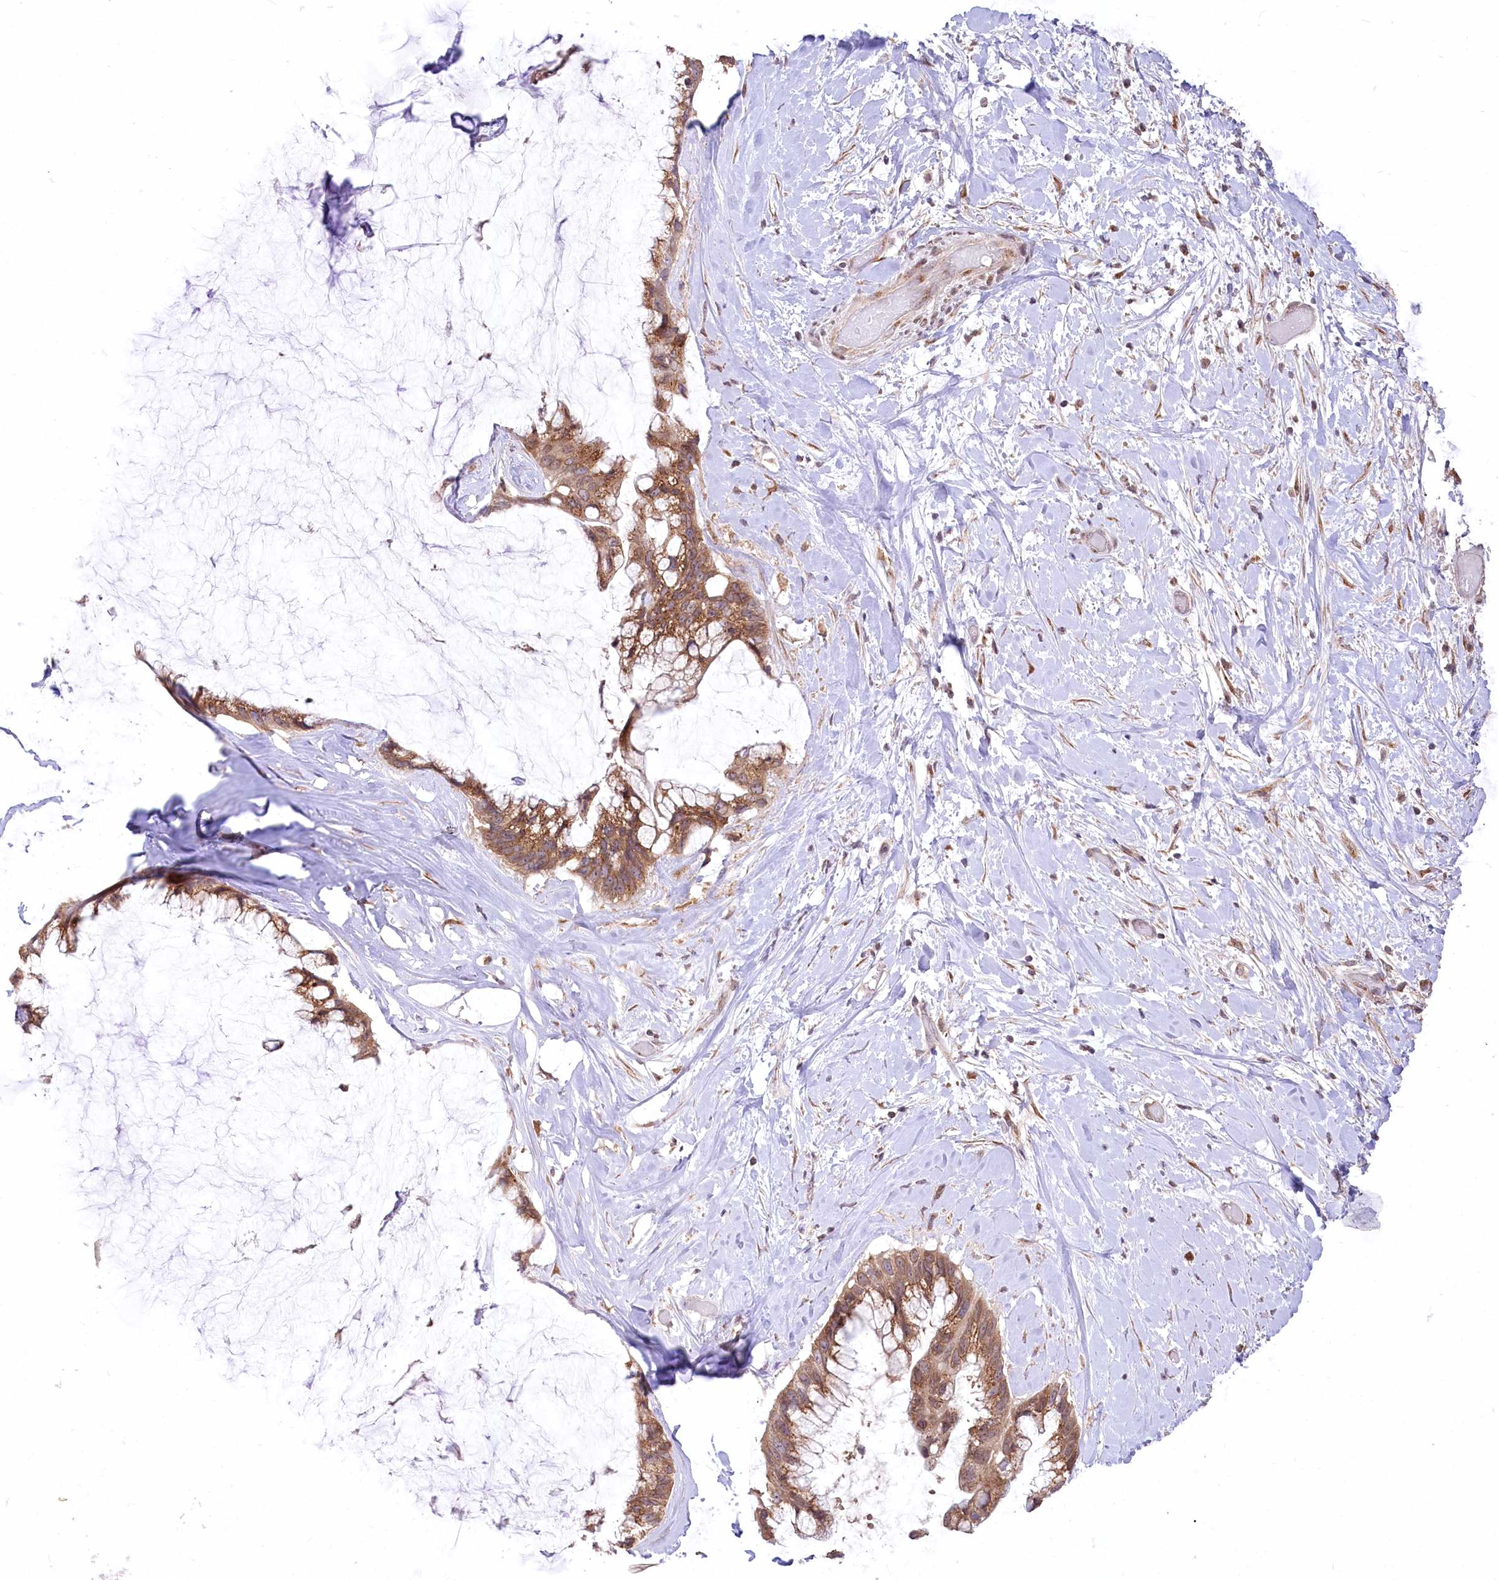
{"staining": {"intensity": "moderate", "quantity": ">75%", "location": "cytoplasmic/membranous"}, "tissue": "ovarian cancer", "cell_type": "Tumor cells", "image_type": "cancer", "snomed": [{"axis": "morphology", "description": "Cystadenocarcinoma, mucinous, NOS"}, {"axis": "topography", "description": "Ovary"}], "caption": "An immunohistochemistry micrograph of neoplastic tissue is shown. Protein staining in brown shows moderate cytoplasmic/membranous positivity in ovarian mucinous cystadenocarcinoma within tumor cells.", "gene": "STT3B", "patient": {"sex": "female", "age": 39}}